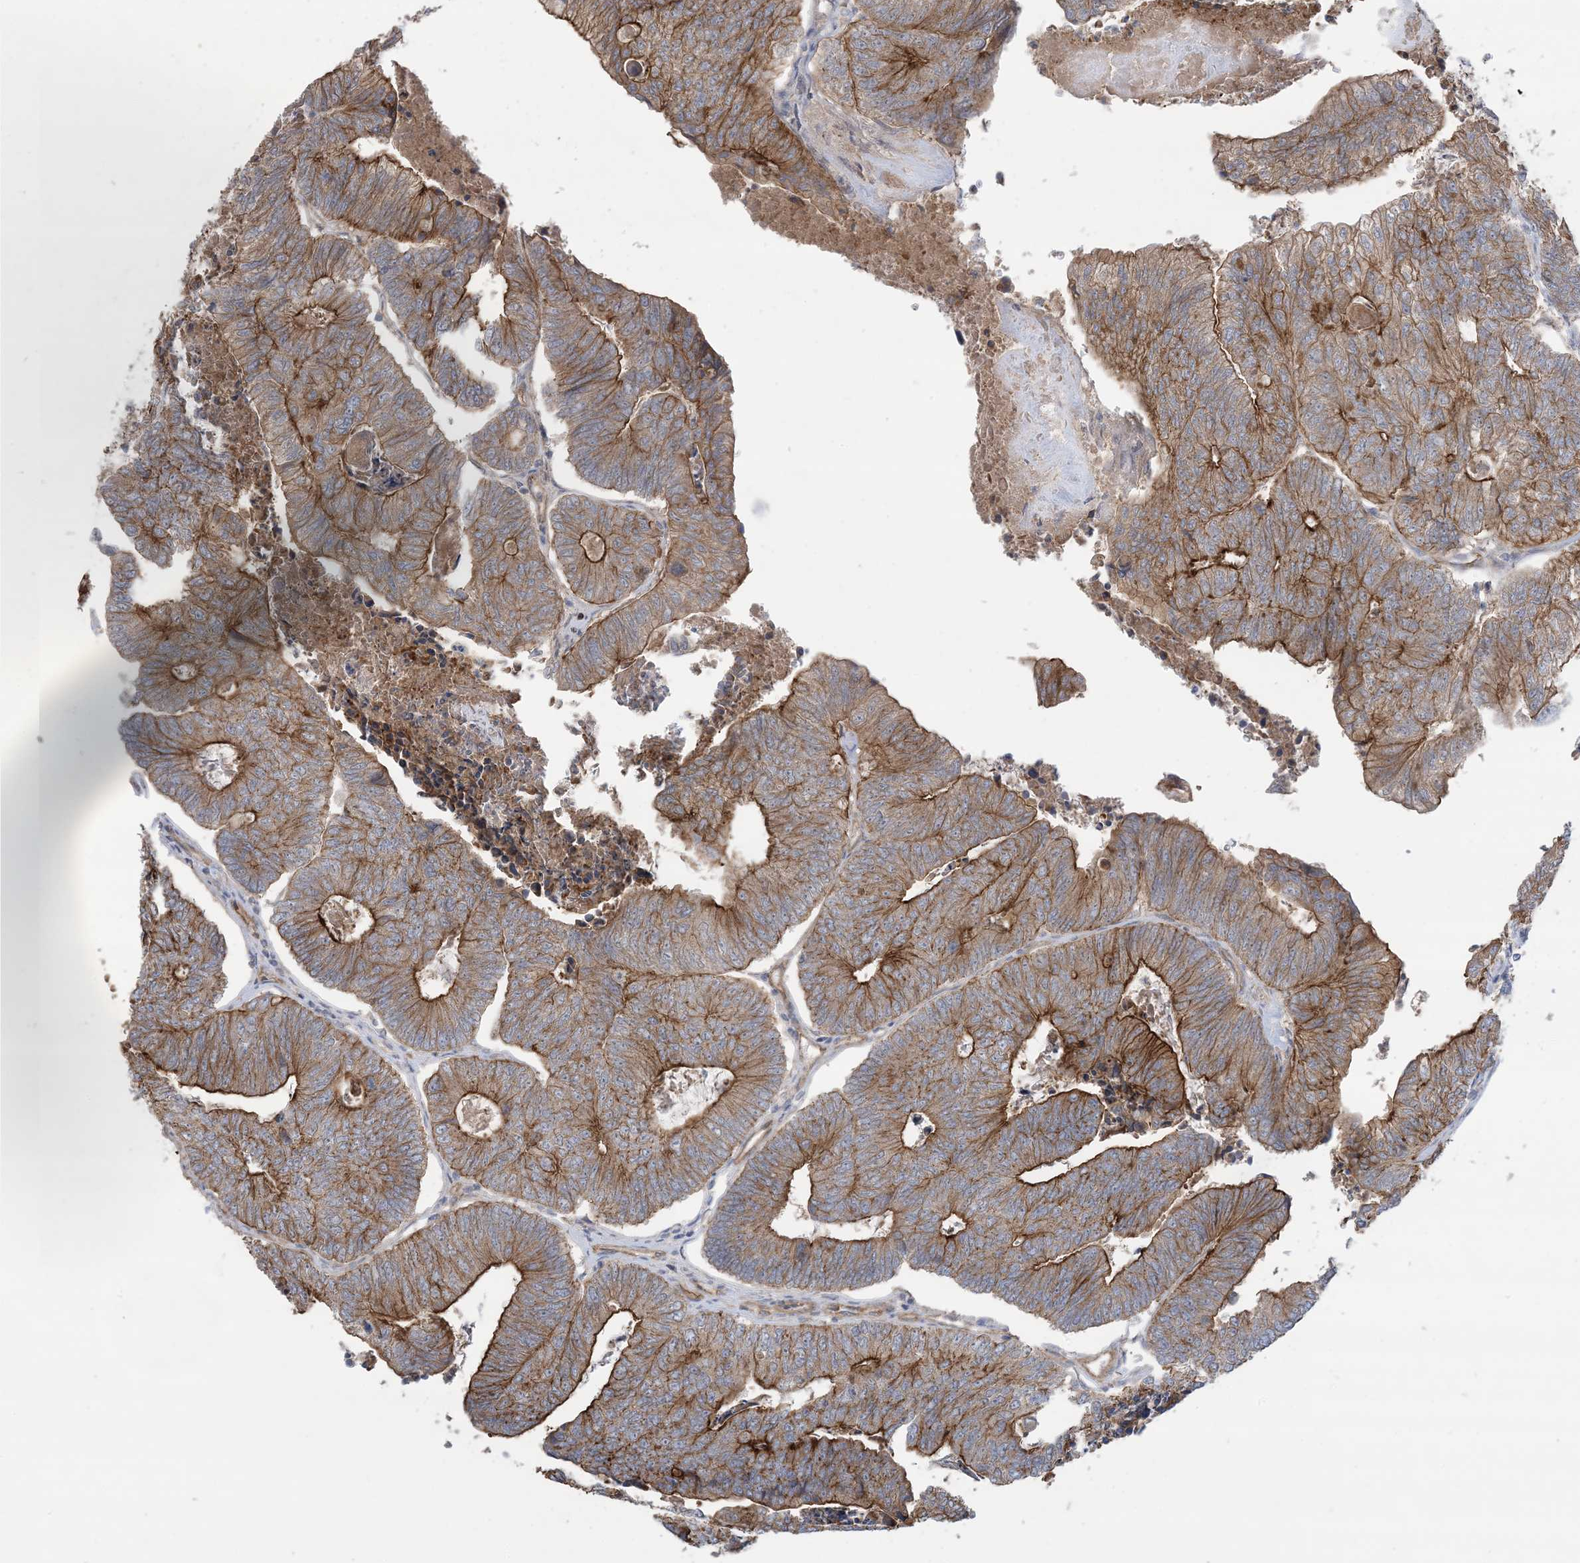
{"staining": {"intensity": "strong", "quantity": ">75%", "location": "cytoplasmic/membranous"}, "tissue": "colorectal cancer", "cell_type": "Tumor cells", "image_type": "cancer", "snomed": [{"axis": "morphology", "description": "Adenocarcinoma, NOS"}, {"axis": "topography", "description": "Colon"}], "caption": "Immunohistochemical staining of colorectal cancer shows high levels of strong cytoplasmic/membranous protein staining in about >75% of tumor cells.", "gene": "CCNY", "patient": {"sex": "female", "age": 67}}